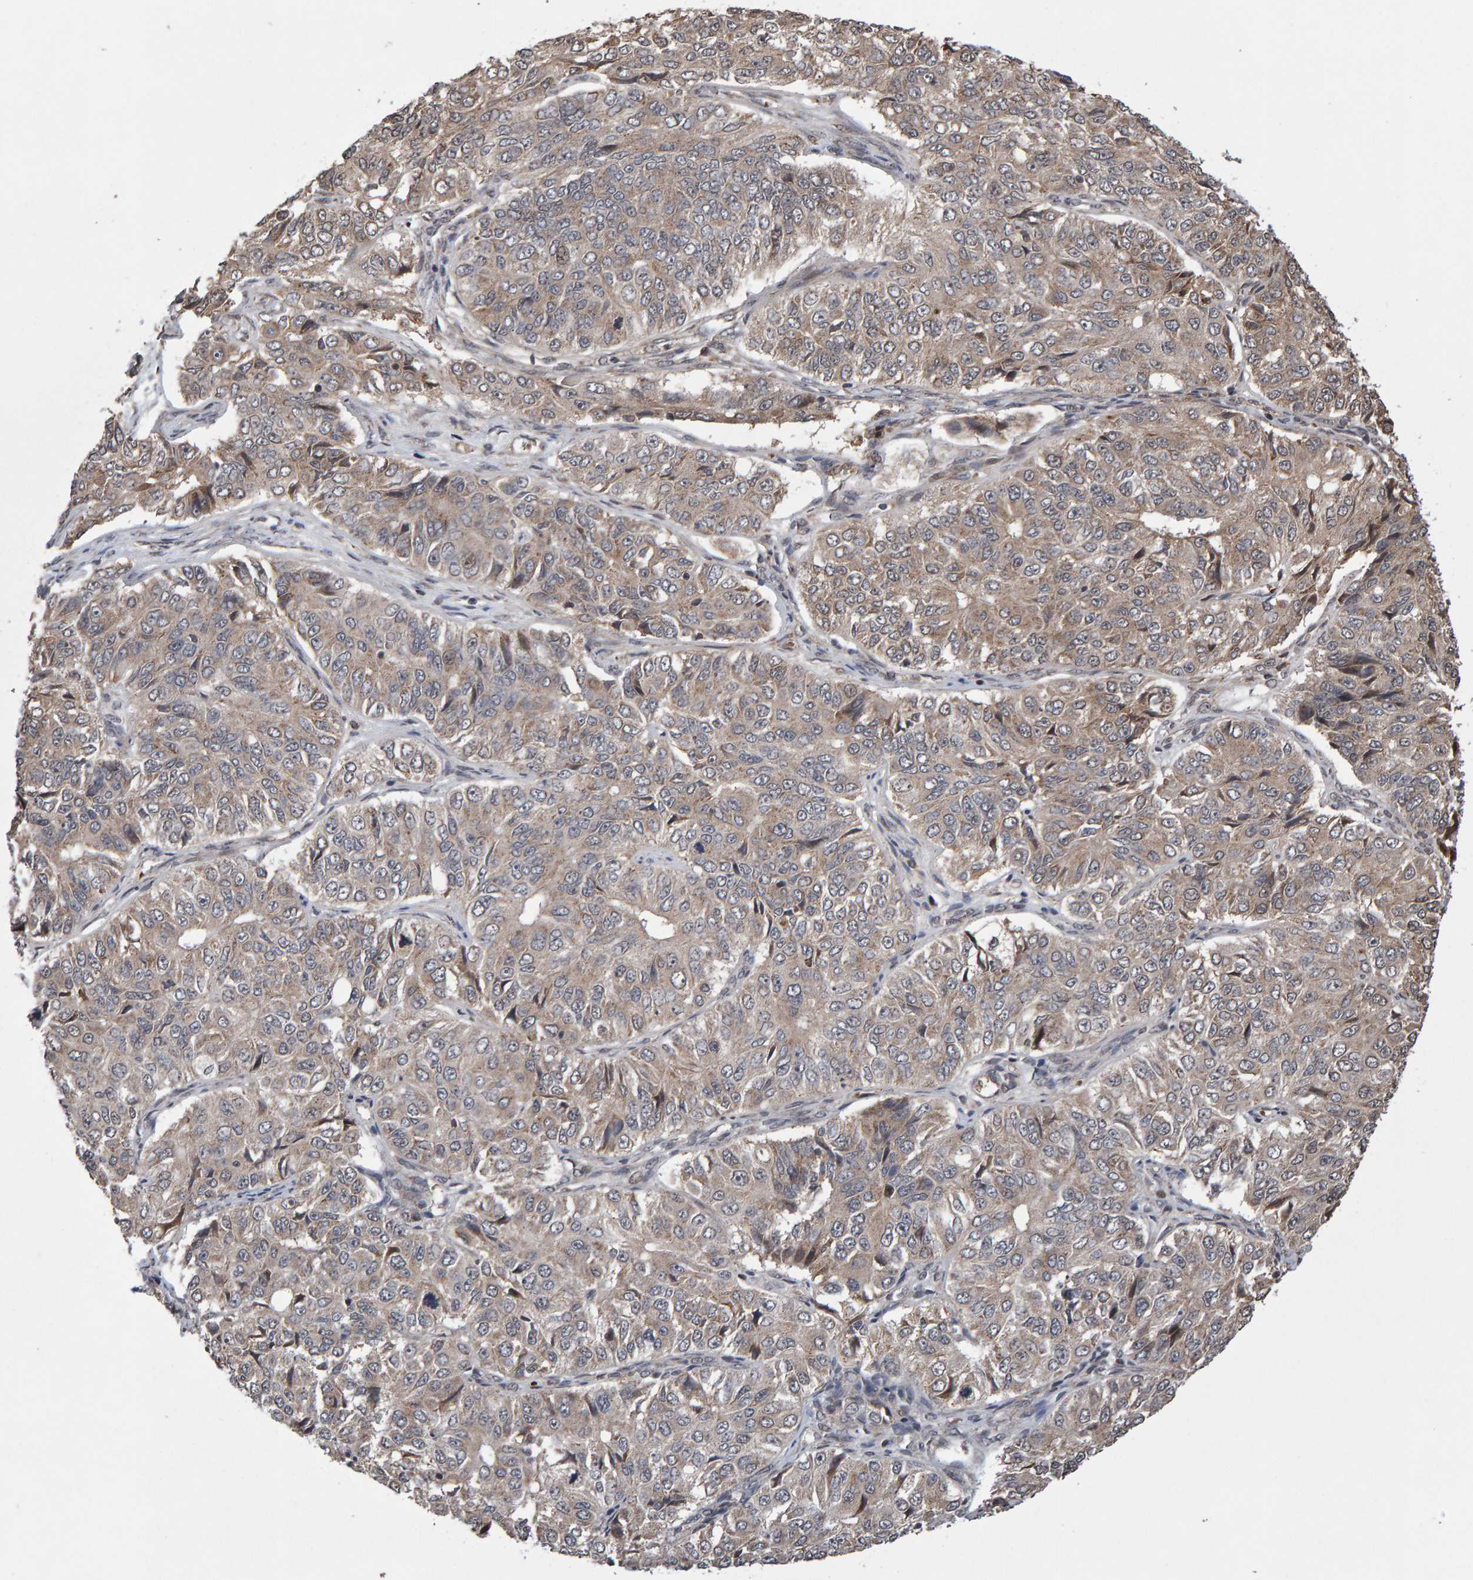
{"staining": {"intensity": "weak", "quantity": ">75%", "location": "cytoplasmic/membranous"}, "tissue": "ovarian cancer", "cell_type": "Tumor cells", "image_type": "cancer", "snomed": [{"axis": "morphology", "description": "Carcinoma, endometroid"}, {"axis": "topography", "description": "Ovary"}], "caption": "High-magnification brightfield microscopy of ovarian cancer stained with DAB (3,3'-diaminobenzidine) (brown) and counterstained with hematoxylin (blue). tumor cells exhibit weak cytoplasmic/membranous staining is identified in approximately>75% of cells. The protein is stained brown, and the nuclei are stained in blue (DAB IHC with brightfield microscopy, high magnification).", "gene": "PECR", "patient": {"sex": "female", "age": 51}}